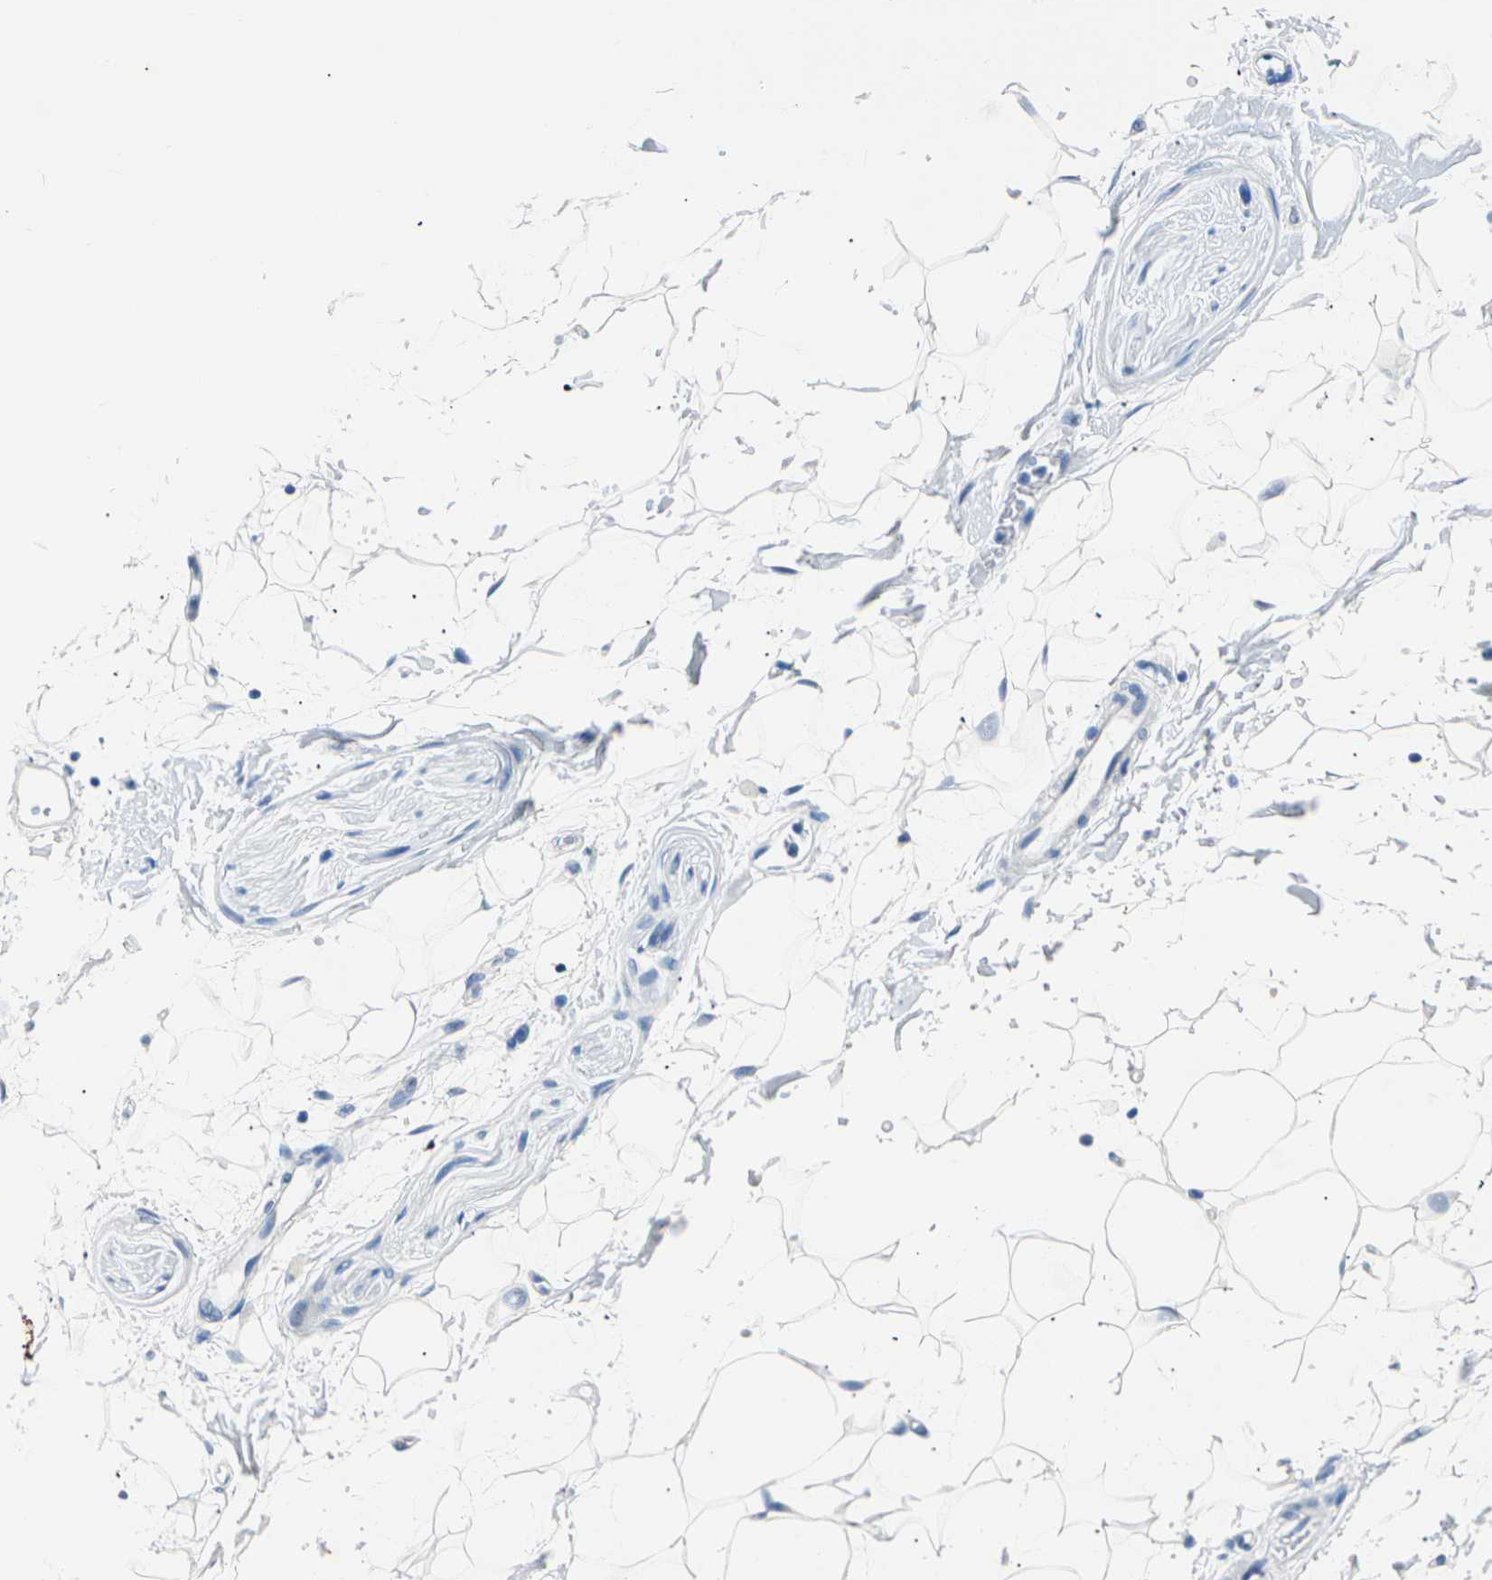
{"staining": {"intensity": "weak", "quantity": "<25%", "location": "cytoplasmic/membranous"}, "tissue": "adipose tissue", "cell_type": "Adipocytes", "image_type": "normal", "snomed": [{"axis": "morphology", "description": "Normal tissue, NOS"}, {"axis": "topography", "description": "Soft tissue"}], "caption": "Immunohistochemical staining of normal adipose tissue shows no significant positivity in adipocytes.", "gene": "CLDN7", "patient": {"sex": "male", "age": 72}}